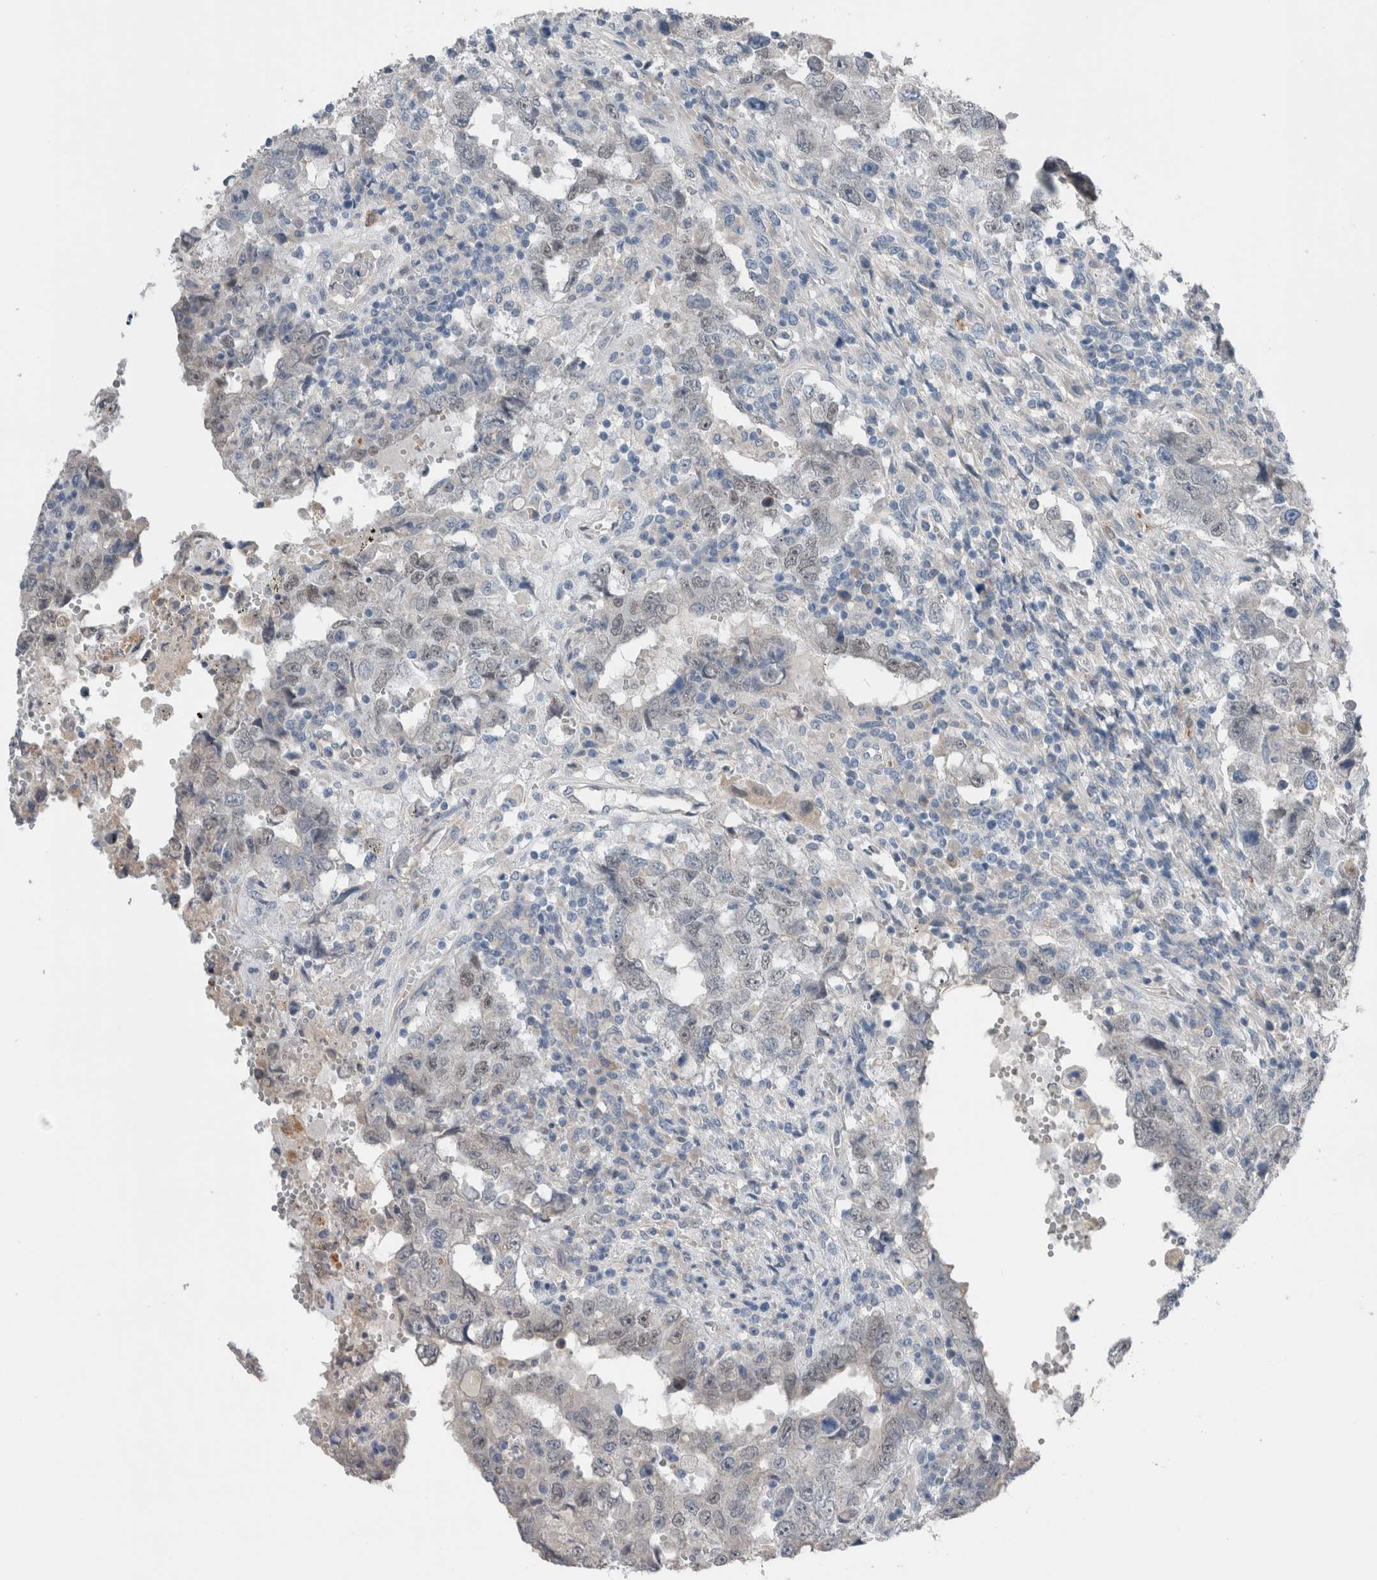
{"staining": {"intensity": "negative", "quantity": "none", "location": "none"}, "tissue": "testis cancer", "cell_type": "Tumor cells", "image_type": "cancer", "snomed": [{"axis": "morphology", "description": "Carcinoma, Embryonal, NOS"}, {"axis": "topography", "description": "Testis"}], "caption": "Tumor cells show no significant staining in testis embryonal carcinoma. (DAB IHC visualized using brightfield microscopy, high magnification).", "gene": "CRNN", "patient": {"sex": "male", "age": 26}}